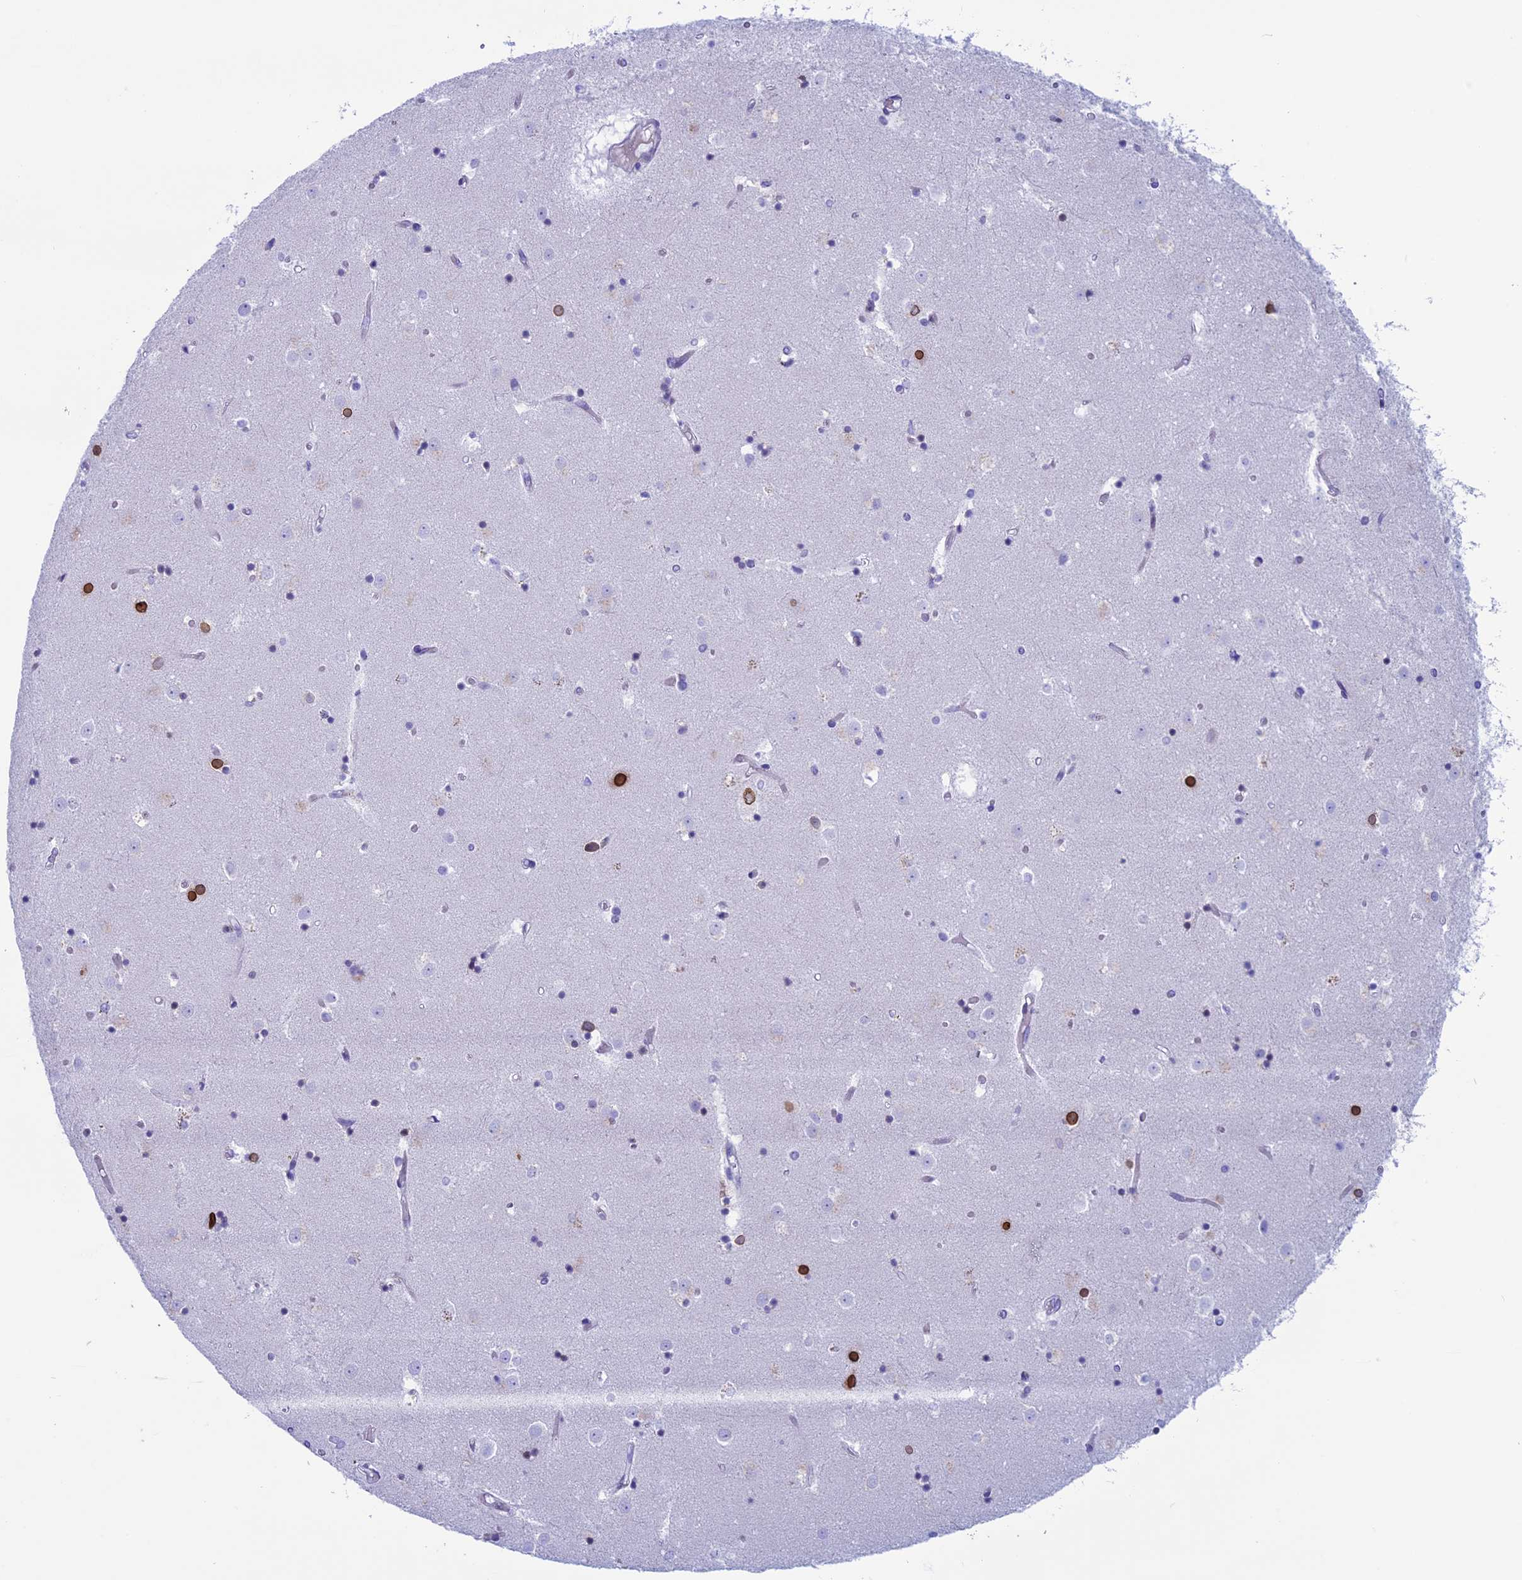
{"staining": {"intensity": "moderate", "quantity": "<25%", "location": "cytoplasmic/membranous,nuclear"}, "tissue": "caudate", "cell_type": "Glial cells", "image_type": "normal", "snomed": [{"axis": "morphology", "description": "Normal tissue, NOS"}, {"axis": "topography", "description": "Lateral ventricle wall"}], "caption": "Moderate cytoplasmic/membranous,nuclear positivity is present in about <25% of glial cells in normal caudate.", "gene": "FAM169A", "patient": {"sex": "female", "age": 52}}